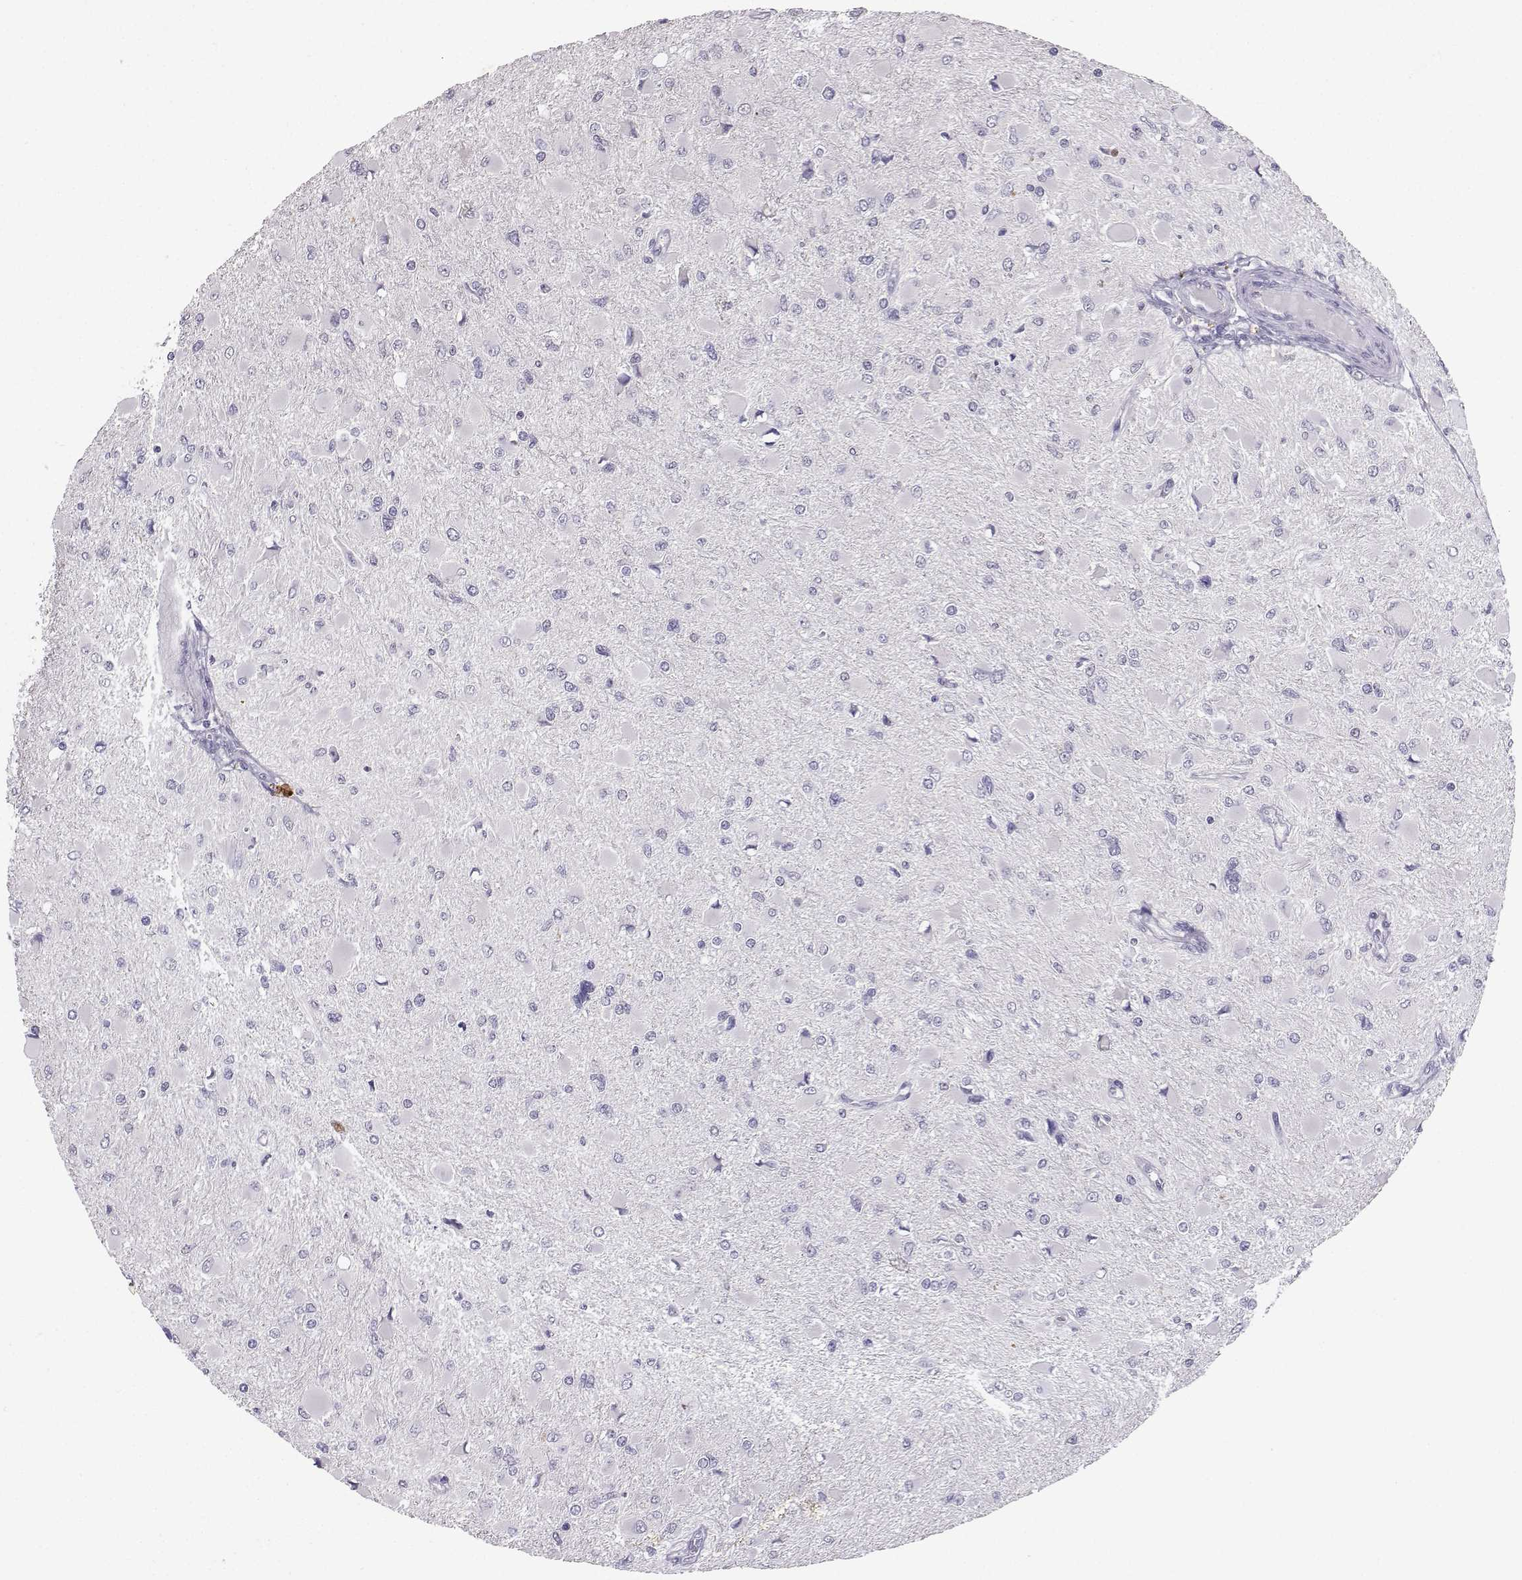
{"staining": {"intensity": "negative", "quantity": "none", "location": "none"}, "tissue": "glioma", "cell_type": "Tumor cells", "image_type": "cancer", "snomed": [{"axis": "morphology", "description": "Glioma, malignant, High grade"}, {"axis": "topography", "description": "Cerebral cortex"}], "caption": "Immunohistochemical staining of human glioma reveals no significant staining in tumor cells.", "gene": "TBR1", "patient": {"sex": "female", "age": 36}}